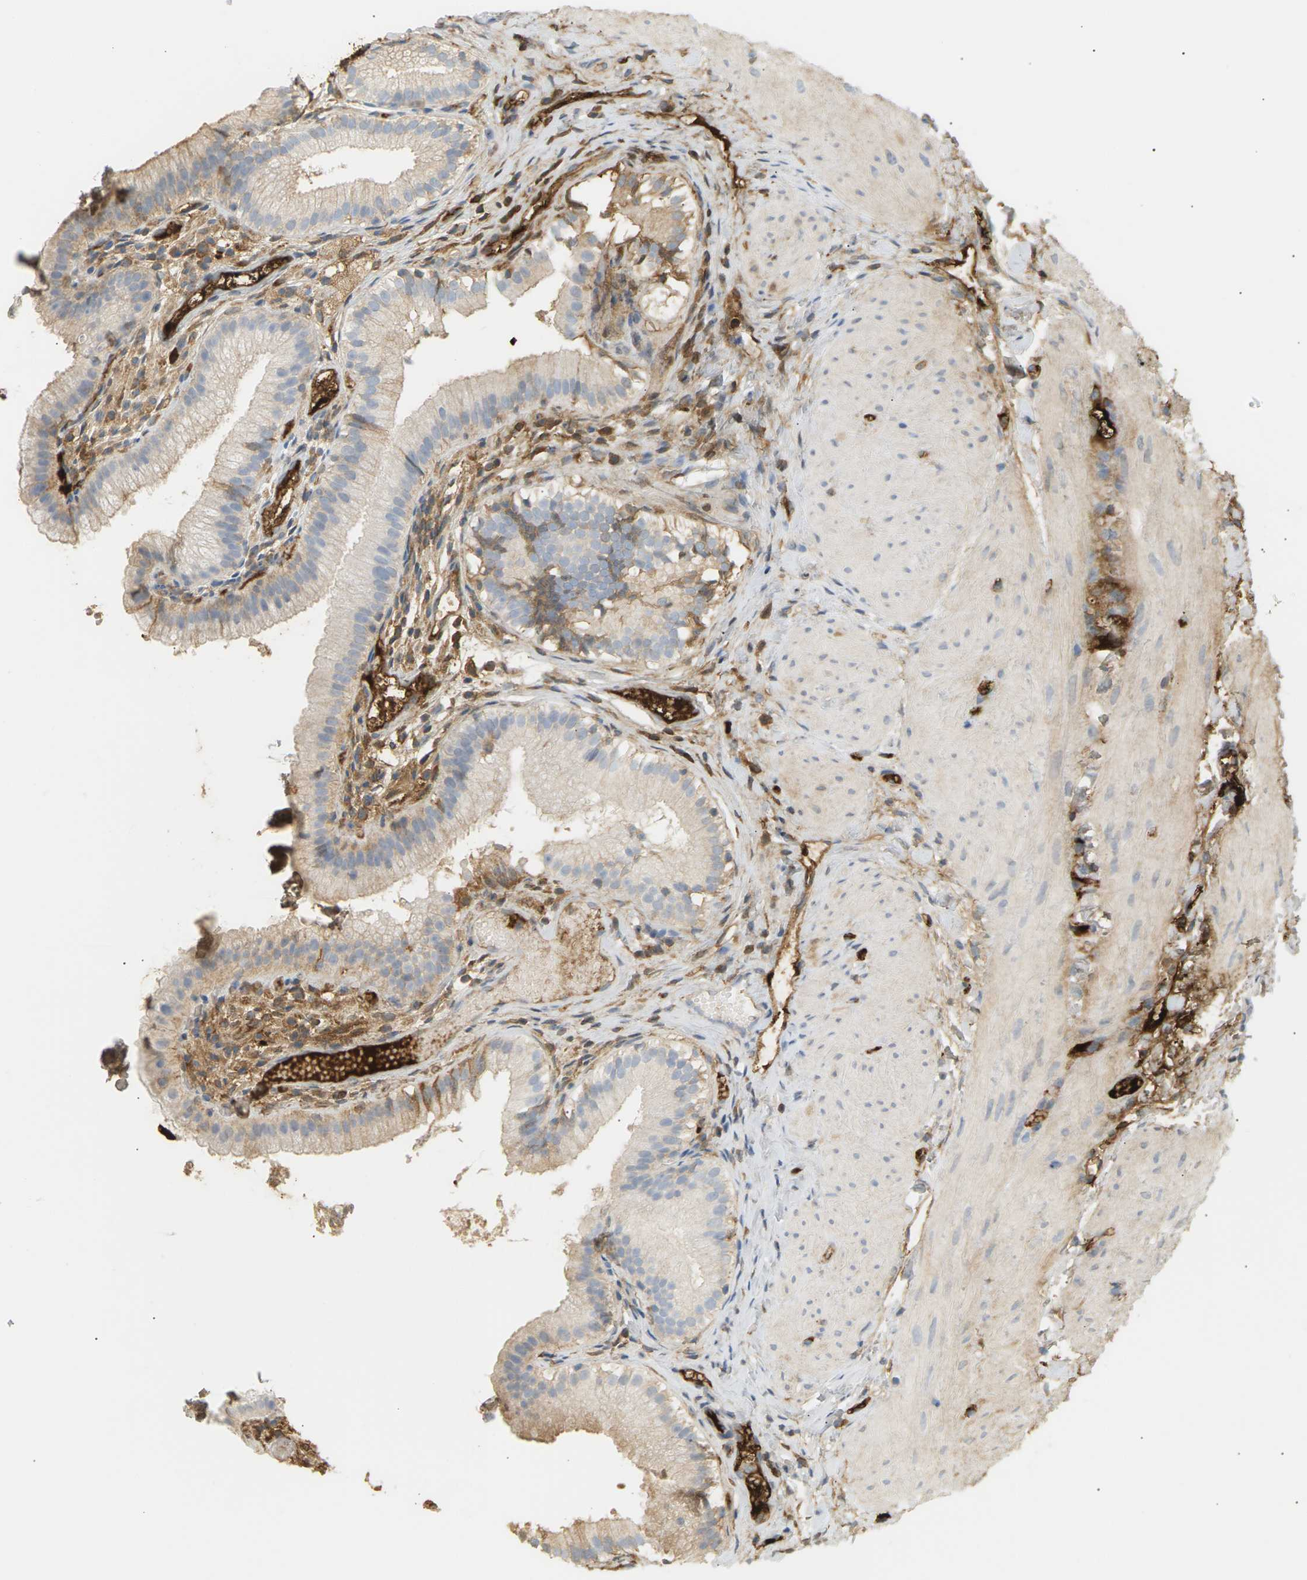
{"staining": {"intensity": "weak", "quantity": "<25%", "location": "cytoplasmic/membranous"}, "tissue": "gallbladder", "cell_type": "Glandular cells", "image_type": "normal", "snomed": [{"axis": "morphology", "description": "Normal tissue, NOS"}, {"axis": "topography", "description": "Gallbladder"}], "caption": "DAB immunohistochemical staining of benign human gallbladder displays no significant staining in glandular cells.", "gene": "IGLC3", "patient": {"sex": "female", "age": 26}}